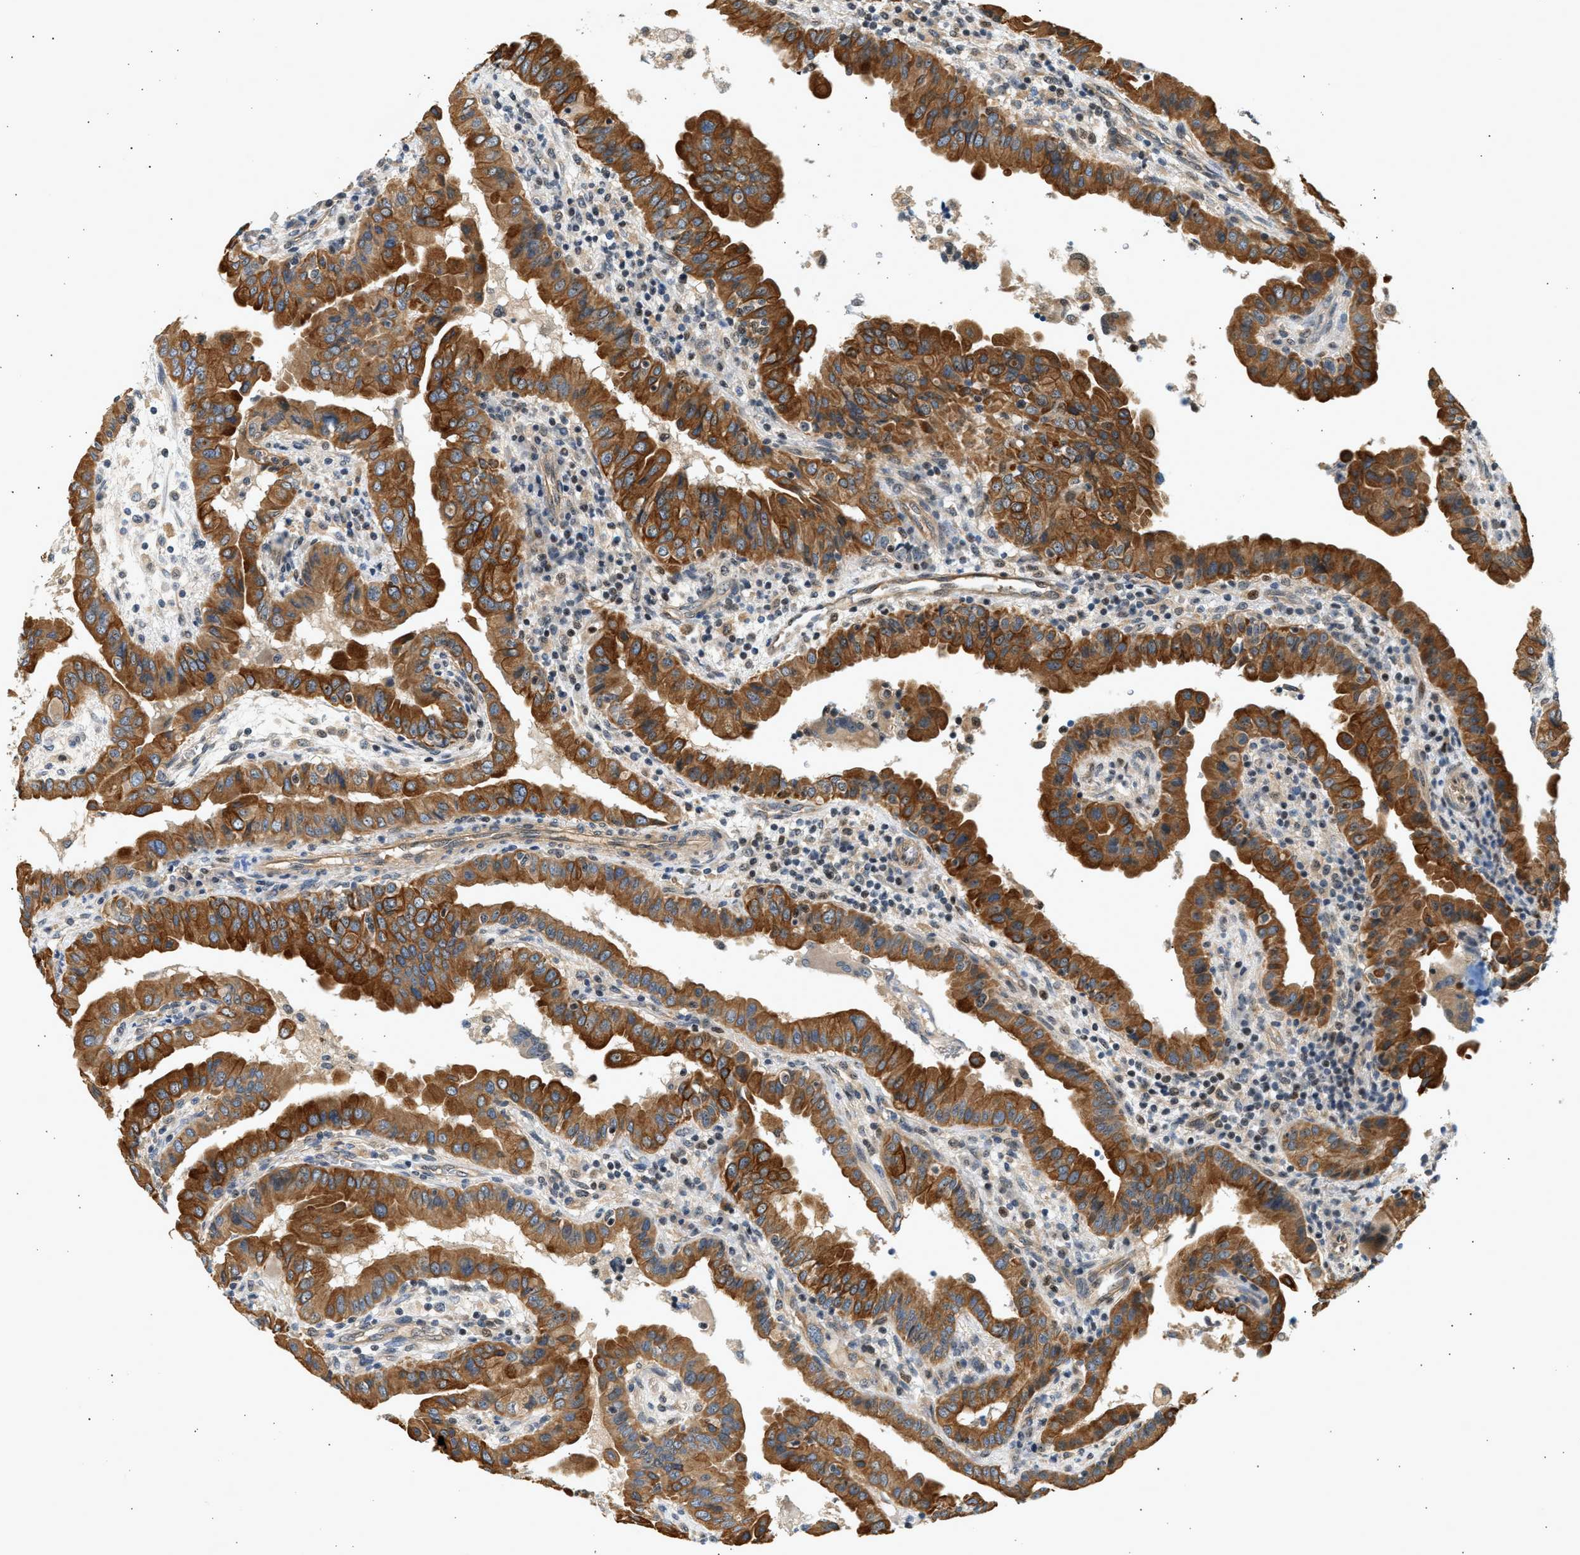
{"staining": {"intensity": "strong", "quantity": ">75%", "location": "cytoplasmic/membranous"}, "tissue": "thyroid cancer", "cell_type": "Tumor cells", "image_type": "cancer", "snomed": [{"axis": "morphology", "description": "Papillary adenocarcinoma, NOS"}, {"axis": "topography", "description": "Thyroid gland"}], "caption": "Immunohistochemical staining of thyroid cancer shows high levels of strong cytoplasmic/membranous protein expression in approximately >75% of tumor cells.", "gene": "WDR31", "patient": {"sex": "male", "age": 33}}